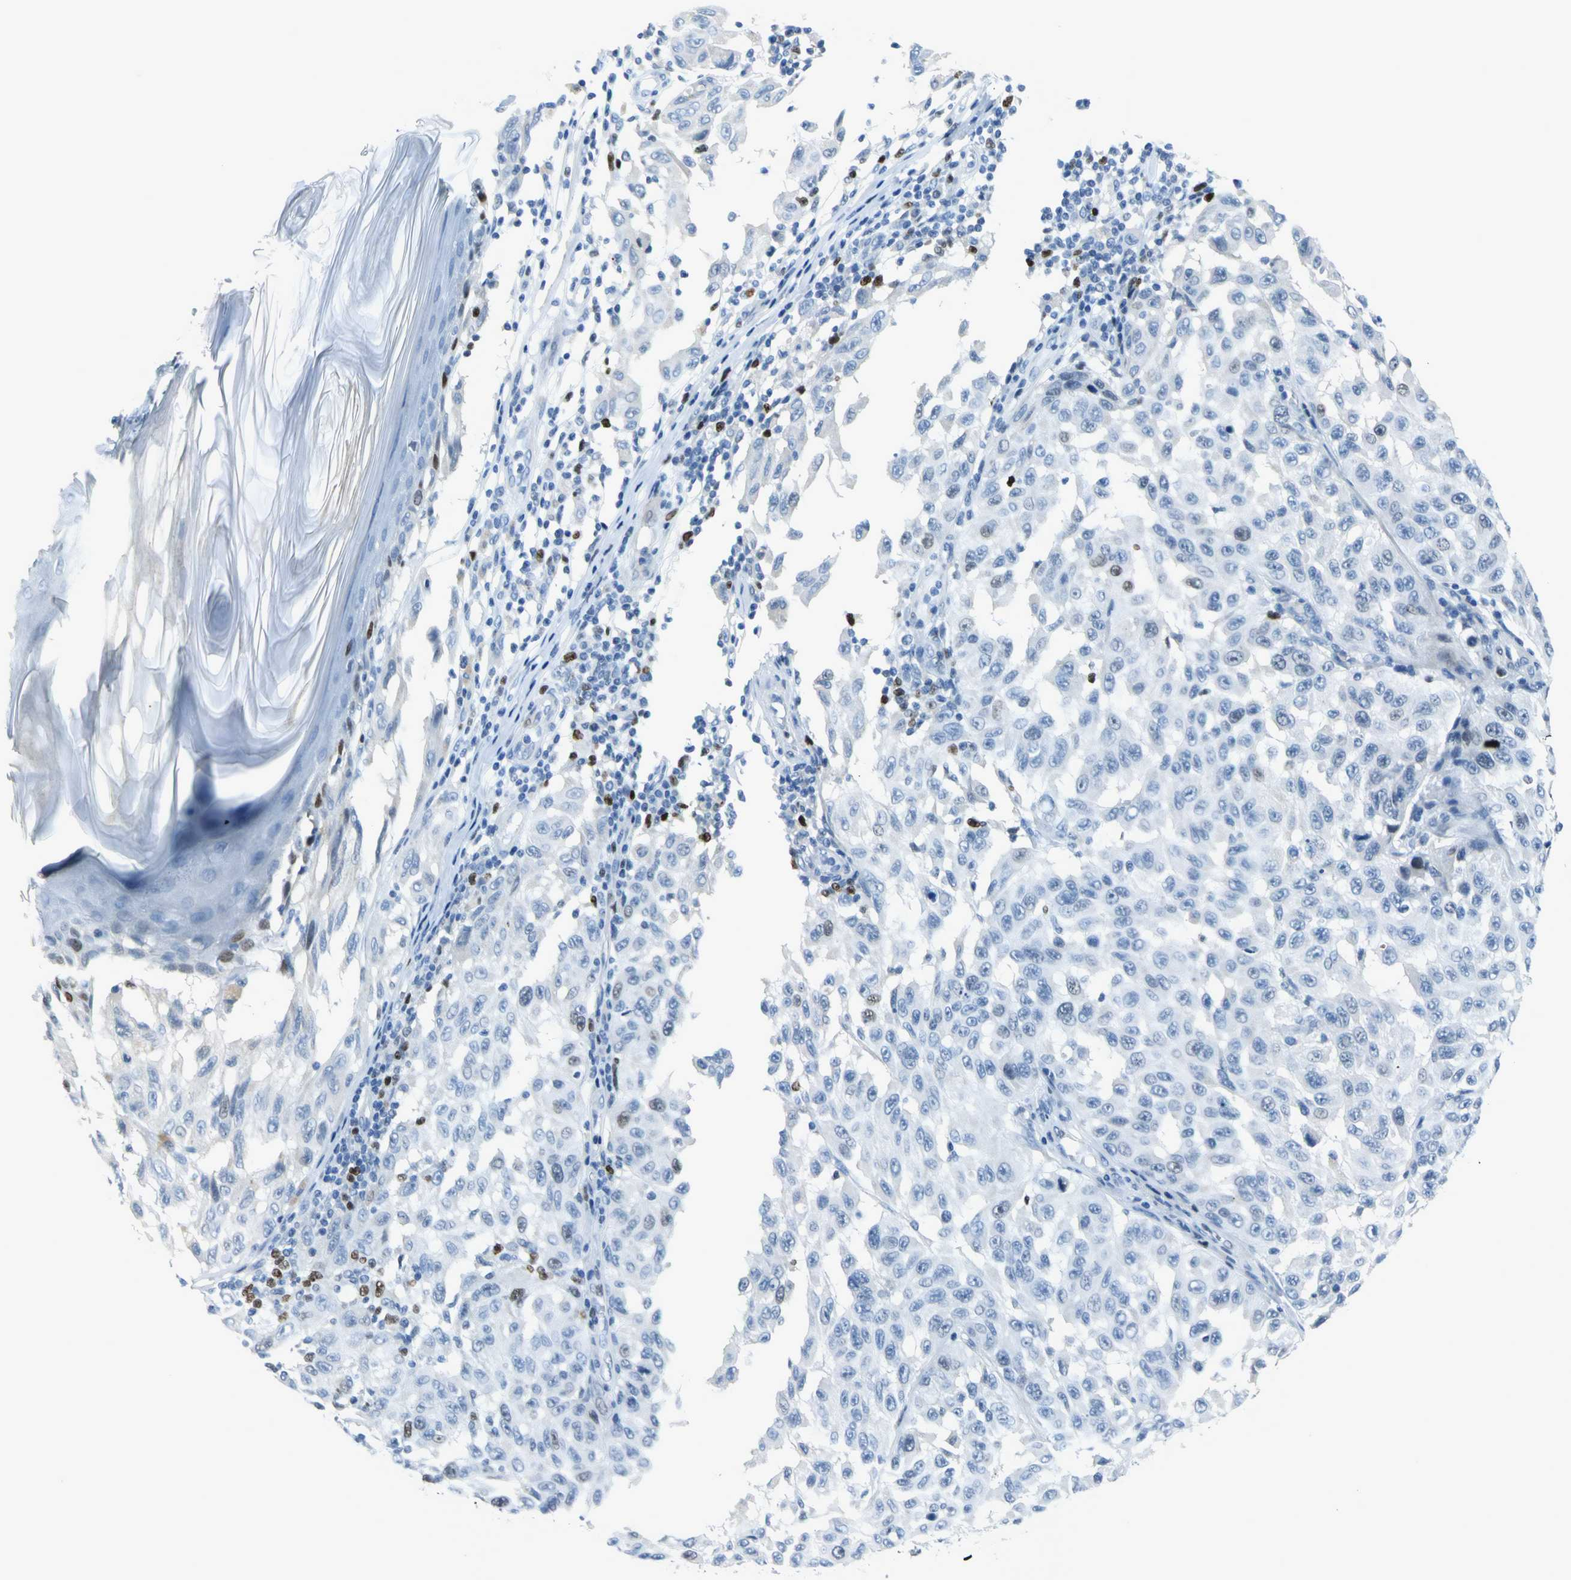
{"staining": {"intensity": "weak", "quantity": "<25%", "location": "nuclear"}, "tissue": "melanoma", "cell_type": "Tumor cells", "image_type": "cancer", "snomed": [{"axis": "morphology", "description": "Malignant melanoma, NOS"}, {"axis": "topography", "description": "Skin"}], "caption": "Tumor cells are negative for protein expression in human malignant melanoma. (IHC, brightfield microscopy, high magnification).", "gene": "MCM3", "patient": {"sex": "male", "age": 30}}